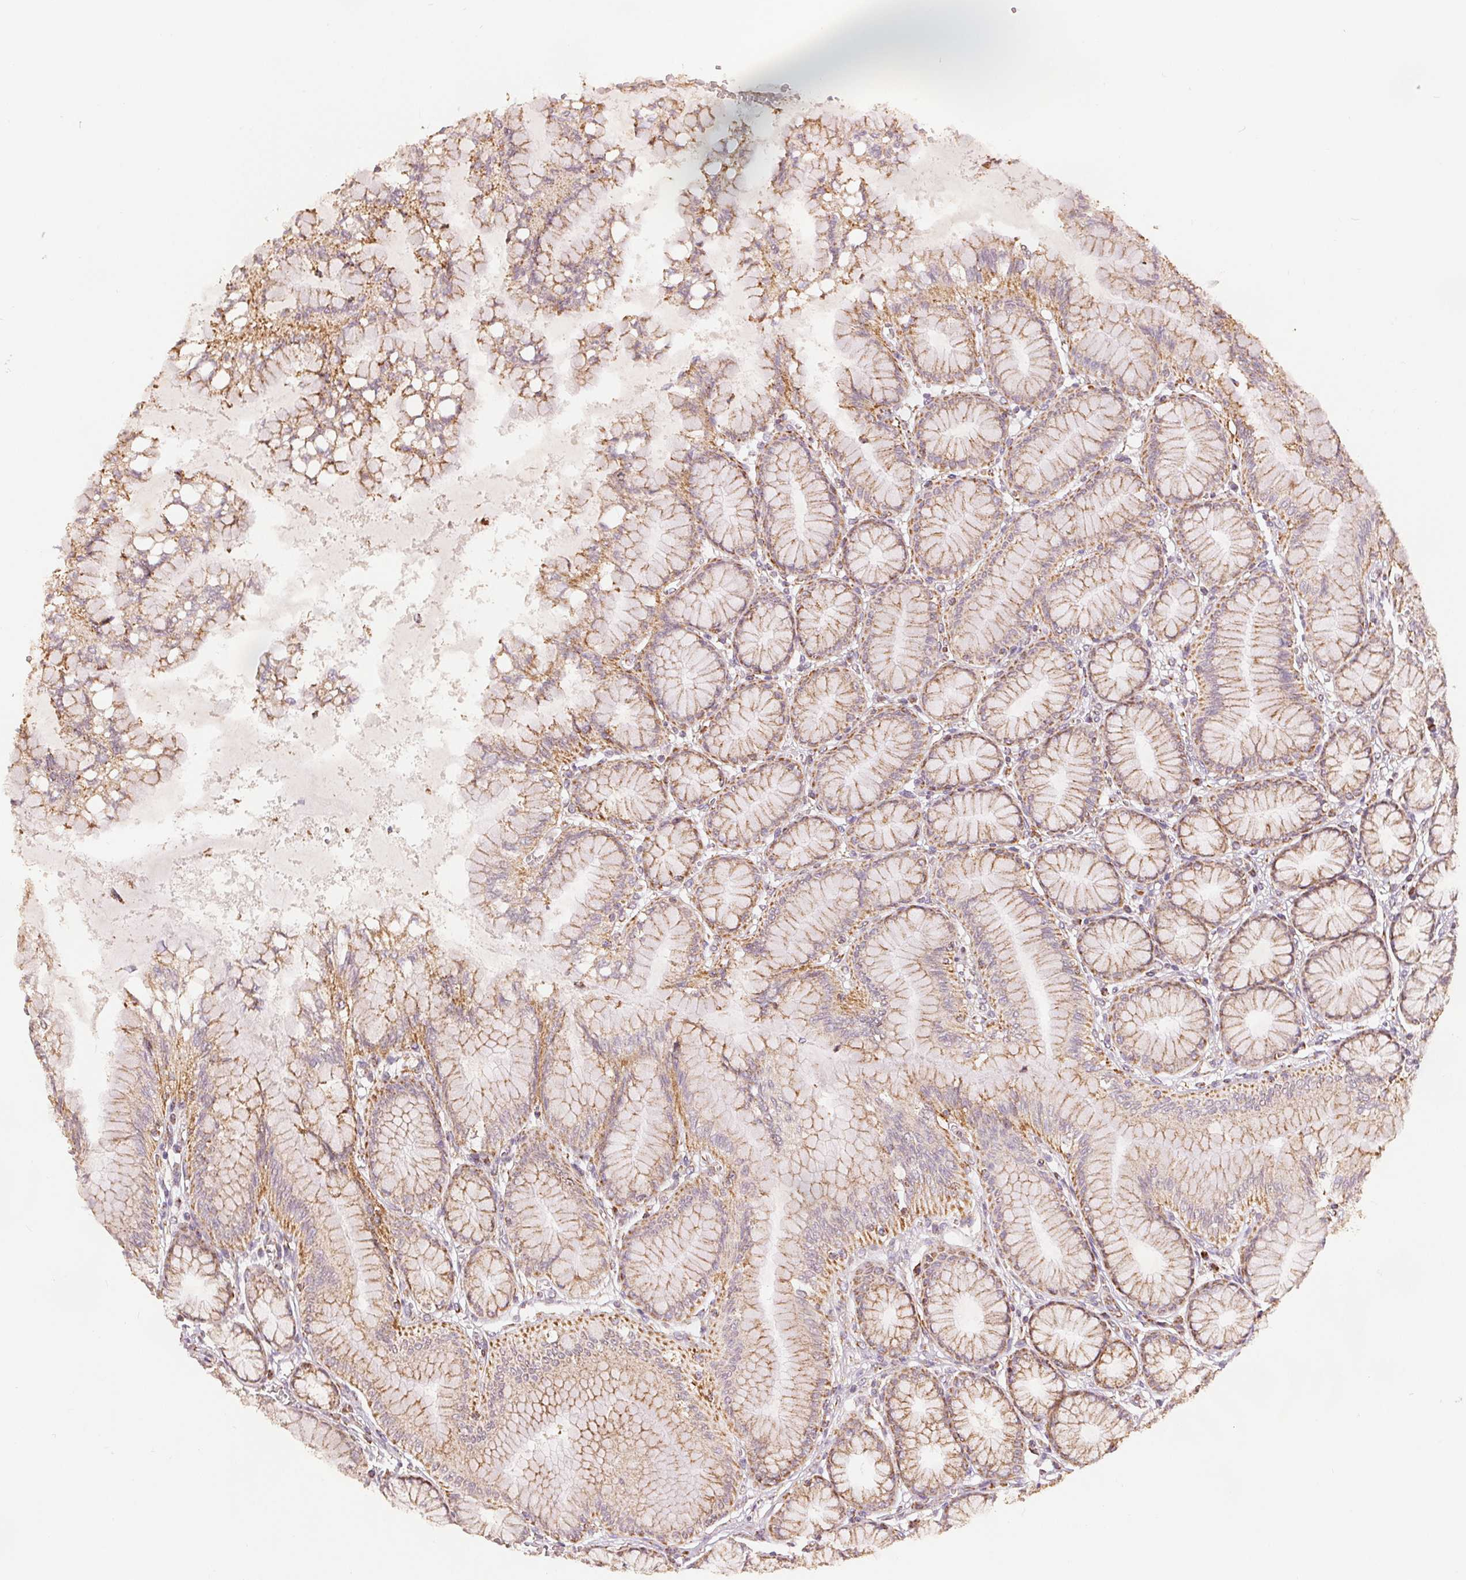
{"staining": {"intensity": "moderate", "quantity": ">75%", "location": "cytoplasmic/membranous"}, "tissue": "stomach", "cell_type": "Glandular cells", "image_type": "normal", "snomed": [{"axis": "morphology", "description": "Normal tissue, NOS"}, {"axis": "topography", "description": "Stomach"}, {"axis": "topography", "description": "Stomach, lower"}], "caption": "Approximately >75% of glandular cells in unremarkable stomach exhibit moderate cytoplasmic/membranous protein positivity as visualized by brown immunohistochemical staining.", "gene": "SDHB", "patient": {"sex": "male", "age": 76}}